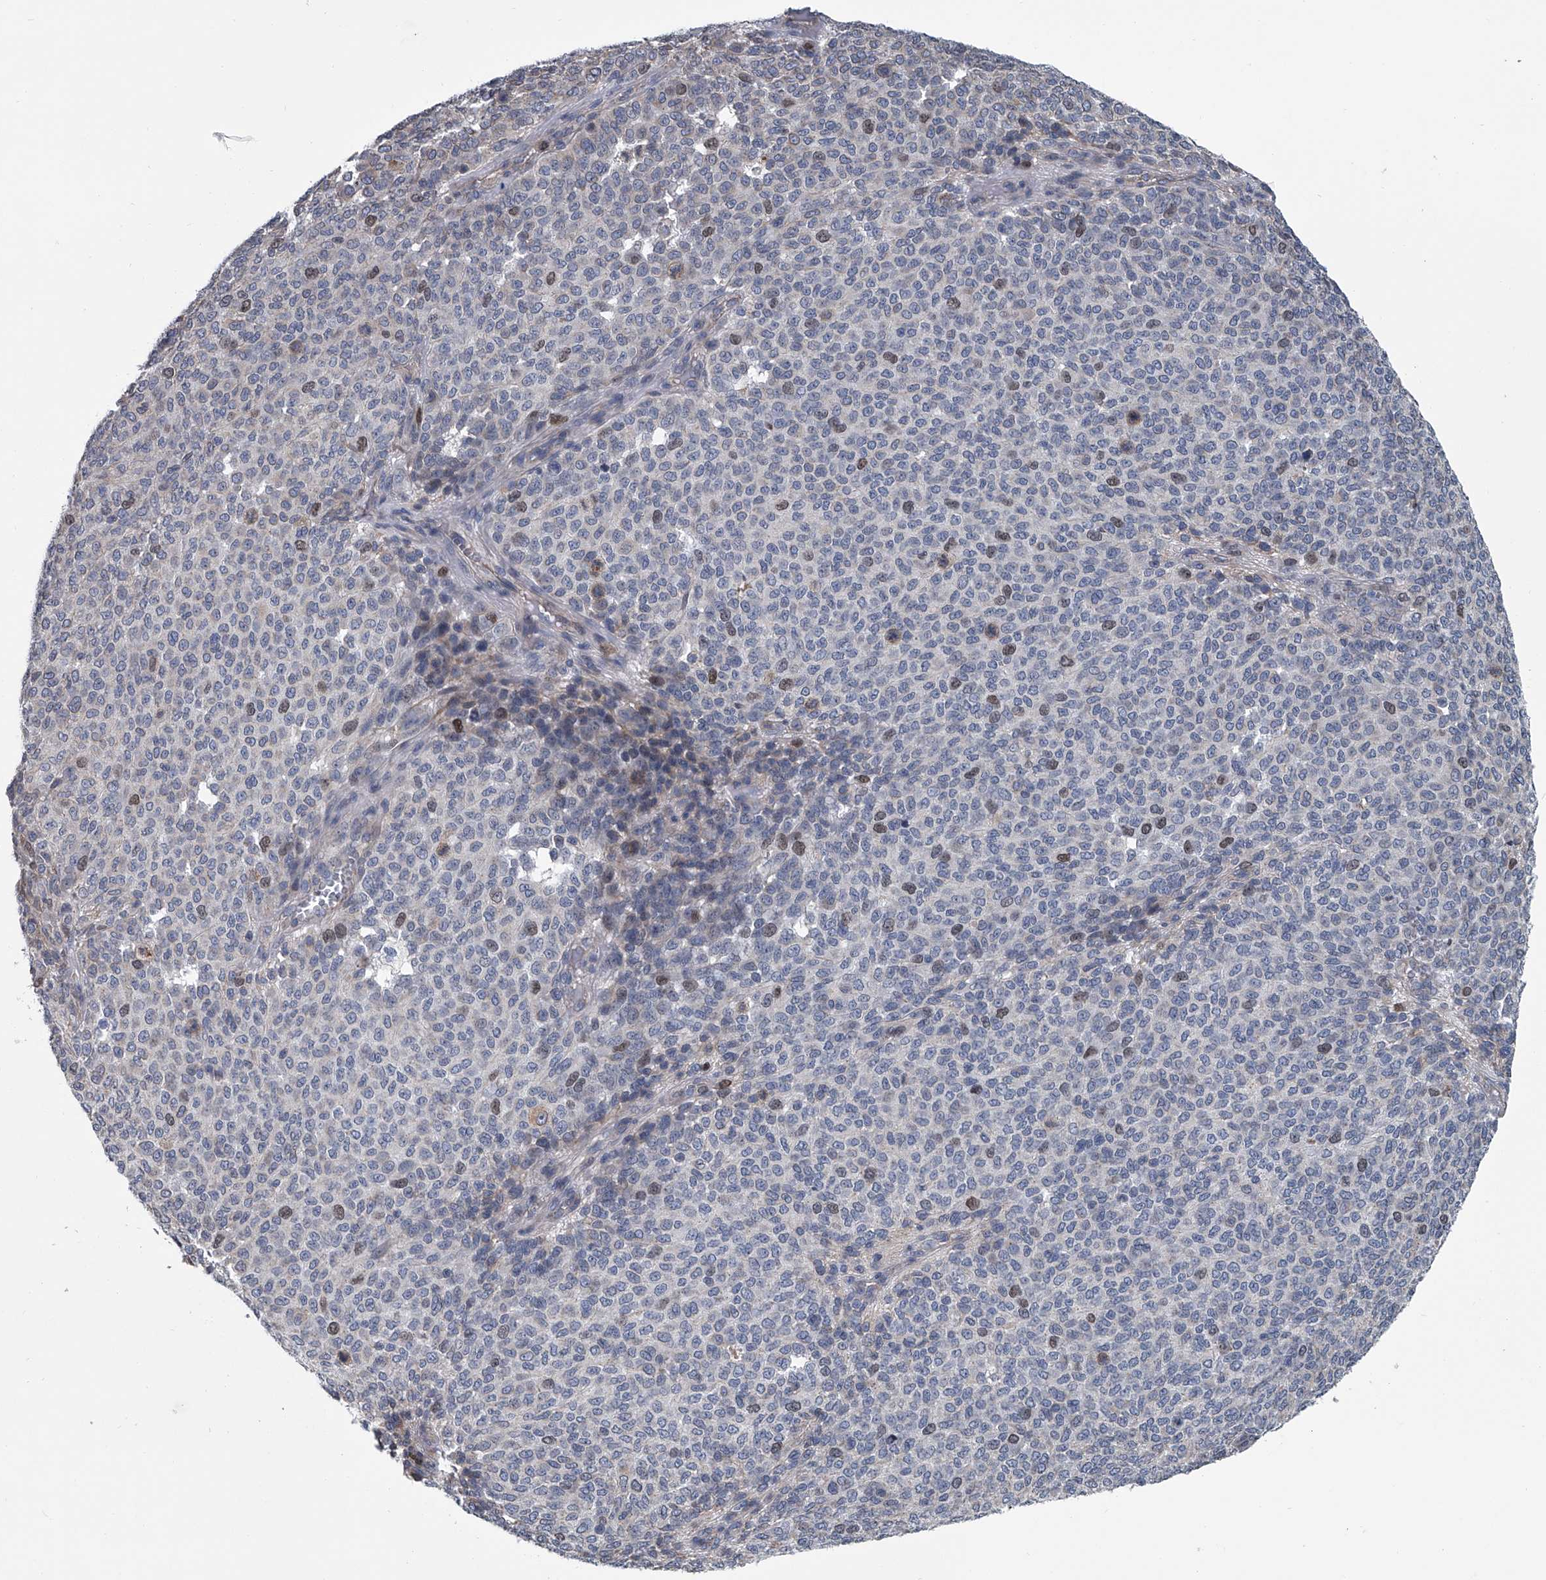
{"staining": {"intensity": "moderate", "quantity": "<25%", "location": "nuclear"}, "tissue": "melanoma", "cell_type": "Tumor cells", "image_type": "cancer", "snomed": [{"axis": "morphology", "description": "Malignant melanoma, NOS"}, {"axis": "topography", "description": "Skin"}], "caption": "An IHC image of neoplastic tissue is shown. Protein staining in brown labels moderate nuclear positivity in melanoma within tumor cells.", "gene": "ABCG1", "patient": {"sex": "male", "age": 49}}